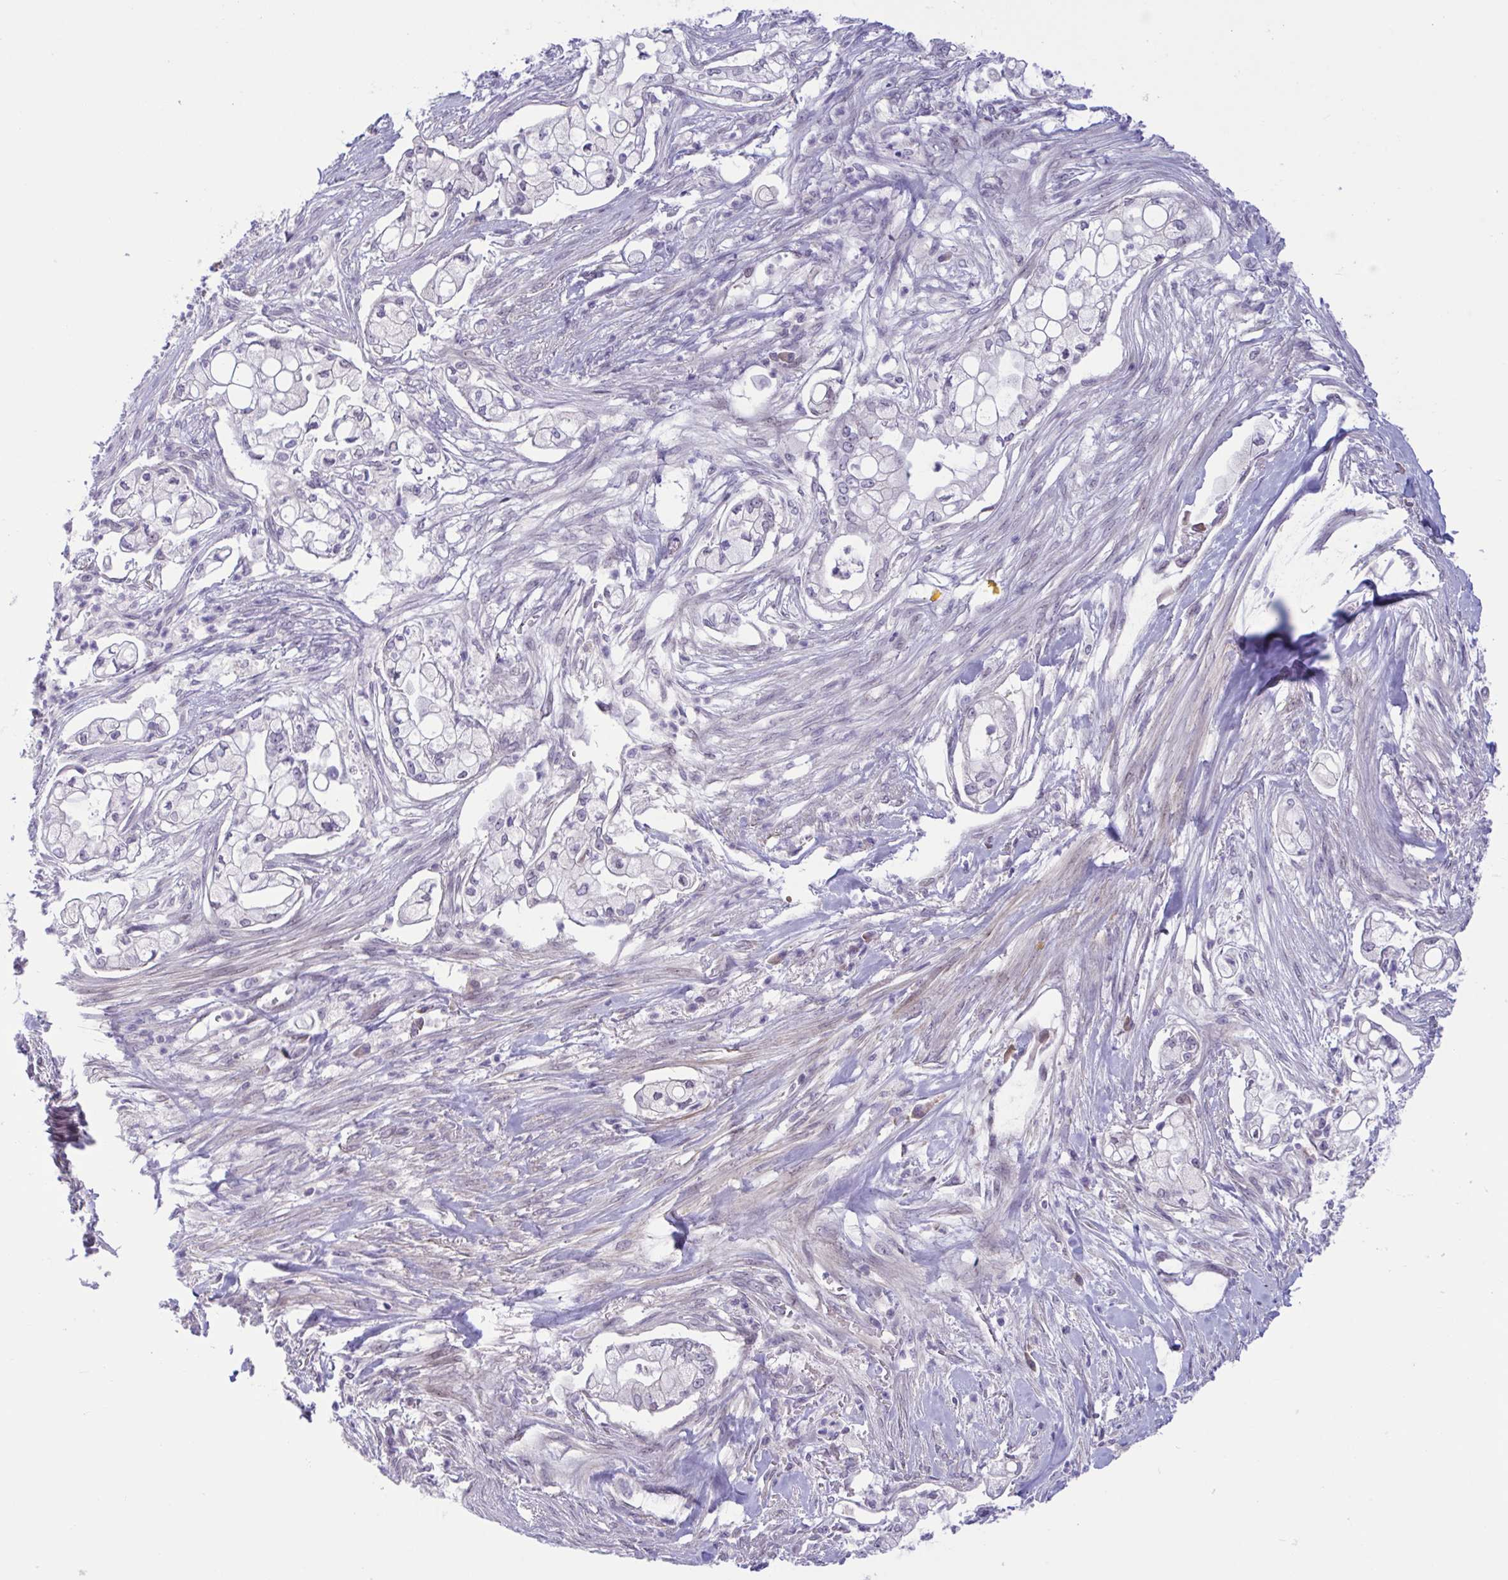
{"staining": {"intensity": "negative", "quantity": "none", "location": "none"}, "tissue": "pancreatic cancer", "cell_type": "Tumor cells", "image_type": "cancer", "snomed": [{"axis": "morphology", "description": "Adenocarcinoma, NOS"}, {"axis": "topography", "description": "Pancreas"}], "caption": "Tumor cells are negative for brown protein staining in pancreatic cancer (adenocarcinoma).", "gene": "CNGB3", "patient": {"sex": "female", "age": 69}}